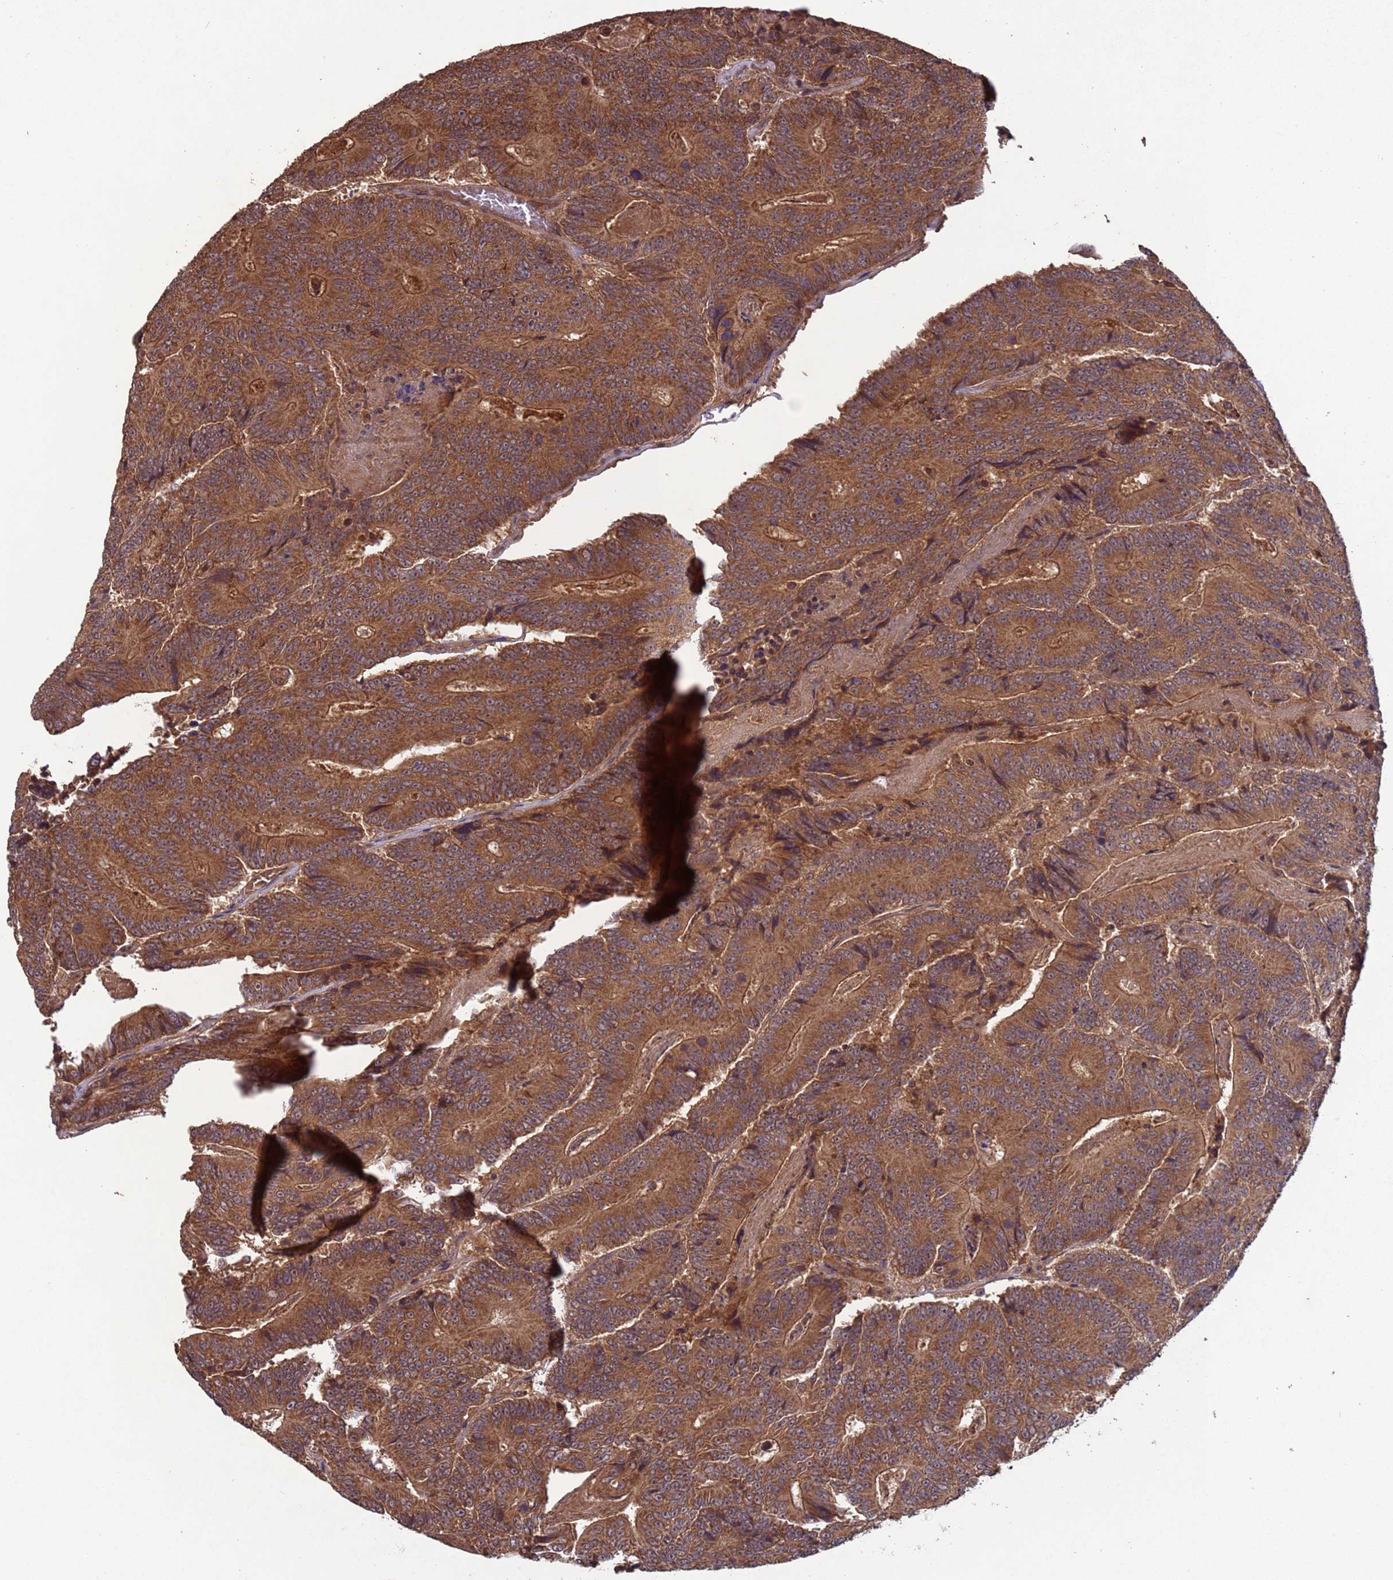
{"staining": {"intensity": "moderate", "quantity": ">75%", "location": "cytoplasmic/membranous"}, "tissue": "colorectal cancer", "cell_type": "Tumor cells", "image_type": "cancer", "snomed": [{"axis": "morphology", "description": "Adenocarcinoma, NOS"}, {"axis": "topography", "description": "Colon"}], "caption": "This is a micrograph of immunohistochemistry staining of colorectal cancer (adenocarcinoma), which shows moderate expression in the cytoplasmic/membranous of tumor cells.", "gene": "ERI1", "patient": {"sex": "male", "age": 83}}